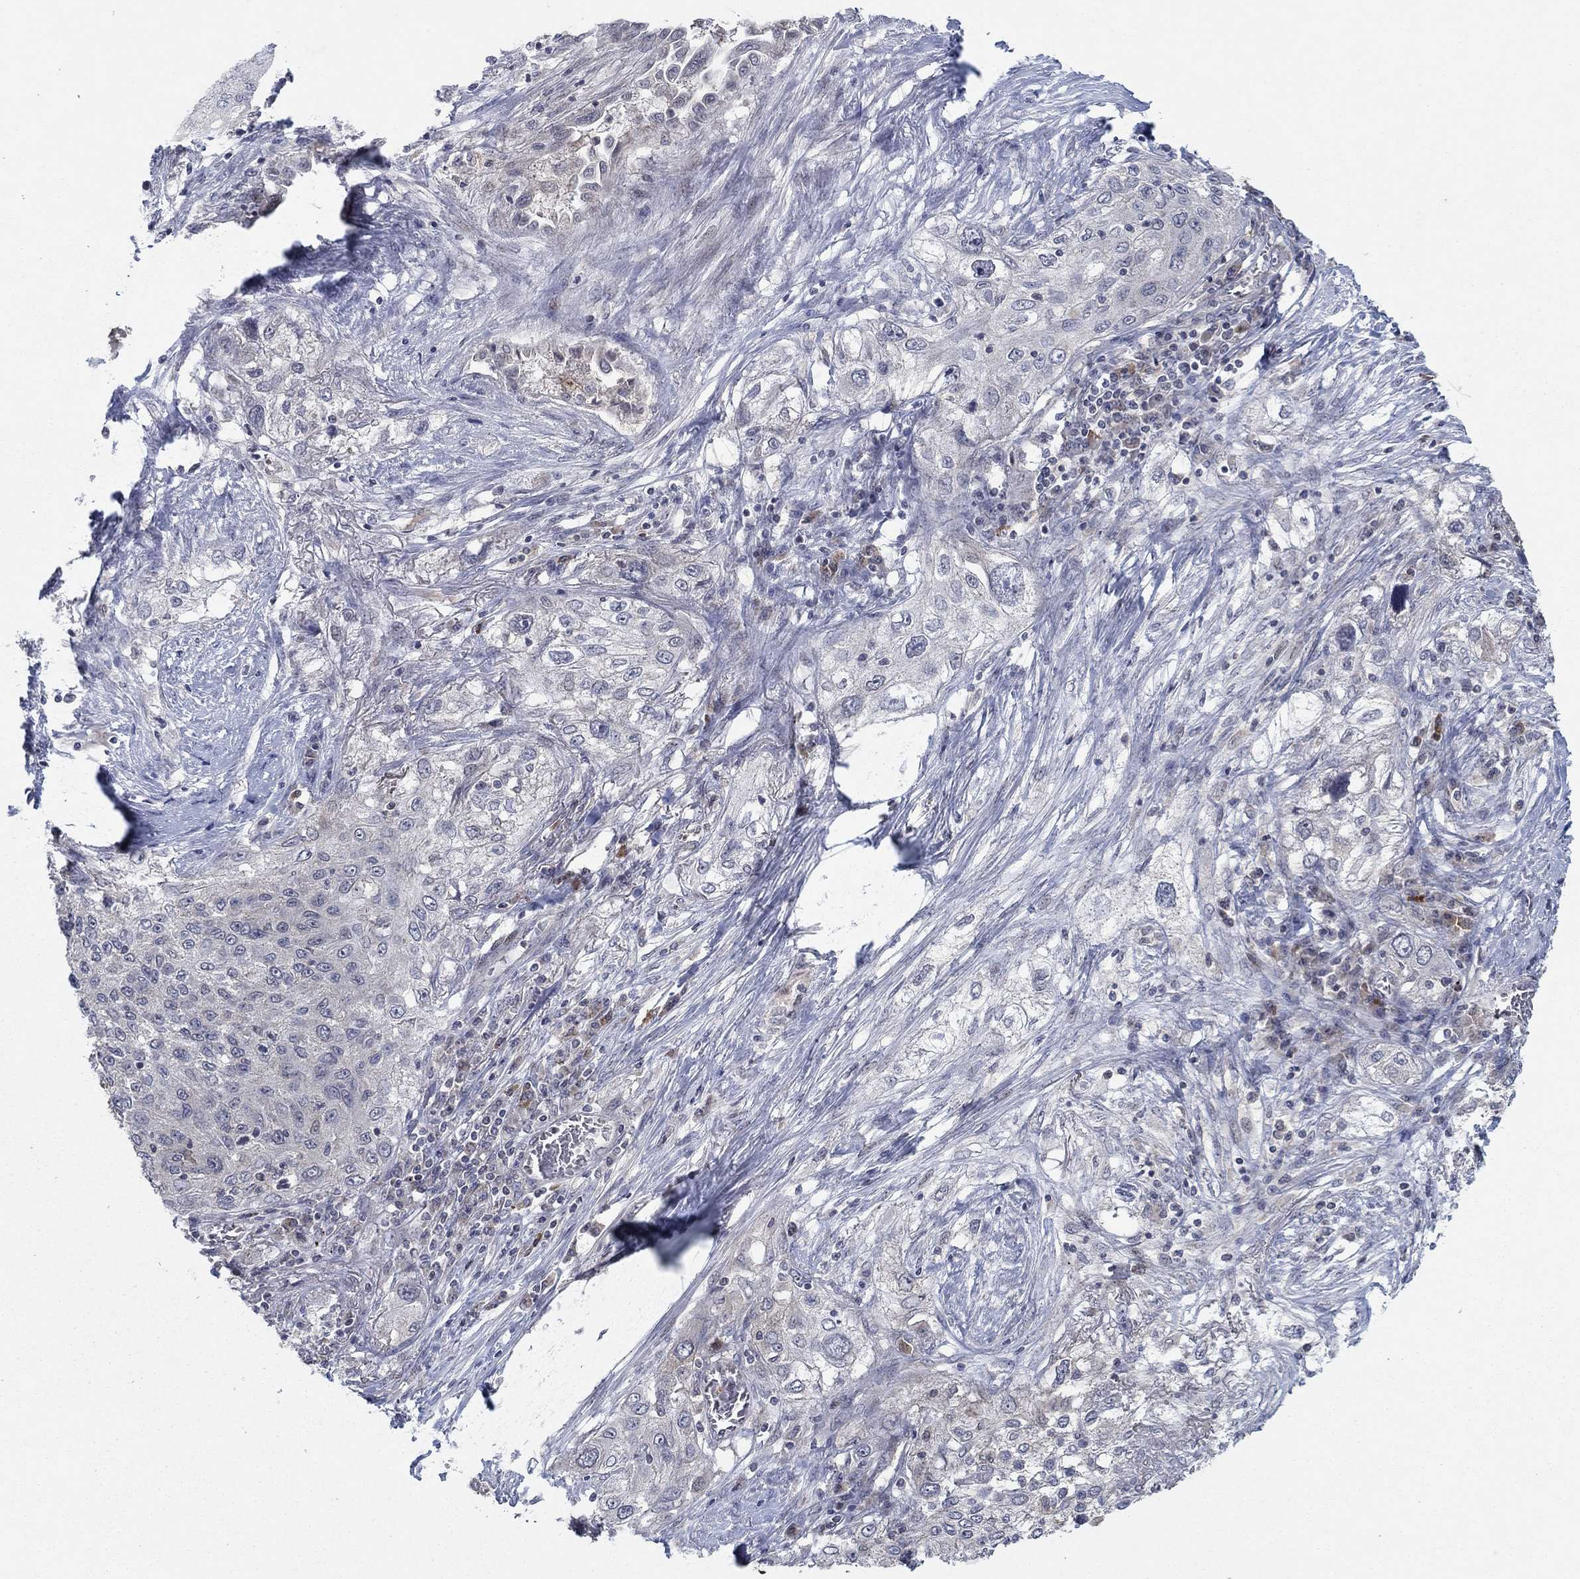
{"staining": {"intensity": "negative", "quantity": "none", "location": "none"}, "tissue": "lung cancer", "cell_type": "Tumor cells", "image_type": "cancer", "snomed": [{"axis": "morphology", "description": "Squamous cell carcinoma, NOS"}, {"axis": "topography", "description": "Lung"}], "caption": "Histopathology image shows no protein staining in tumor cells of squamous cell carcinoma (lung) tissue.", "gene": "IL4", "patient": {"sex": "female", "age": 69}}